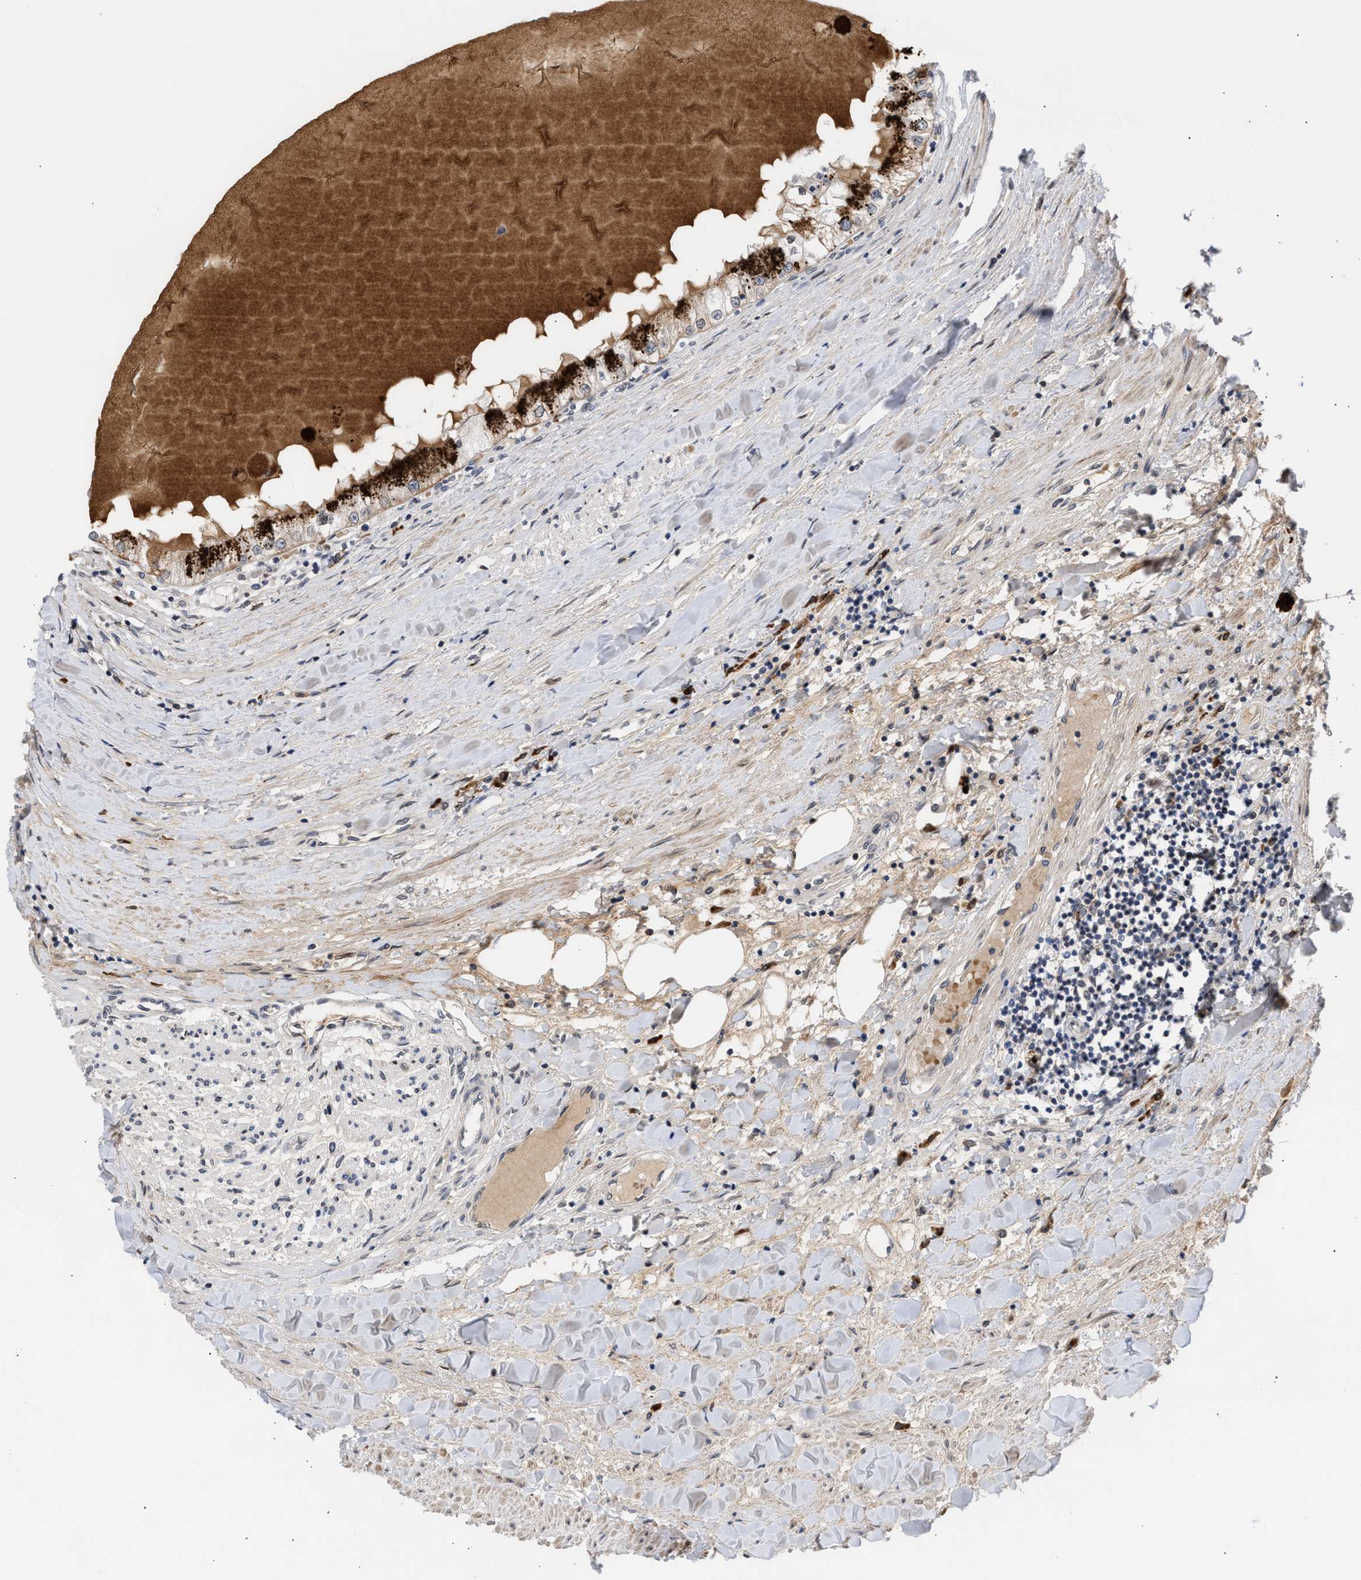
{"staining": {"intensity": "strong", "quantity": ">75%", "location": "cytoplasmic/membranous"}, "tissue": "renal cancer", "cell_type": "Tumor cells", "image_type": "cancer", "snomed": [{"axis": "morphology", "description": "Adenocarcinoma, NOS"}, {"axis": "topography", "description": "Kidney"}], "caption": "Immunohistochemical staining of human renal adenocarcinoma reveals high levels of strong cytoplasmic/membranous positivity in about >75% of tumor cells.", "gene": "NUP62", "patient": {"sex": "male", "age": 68}}